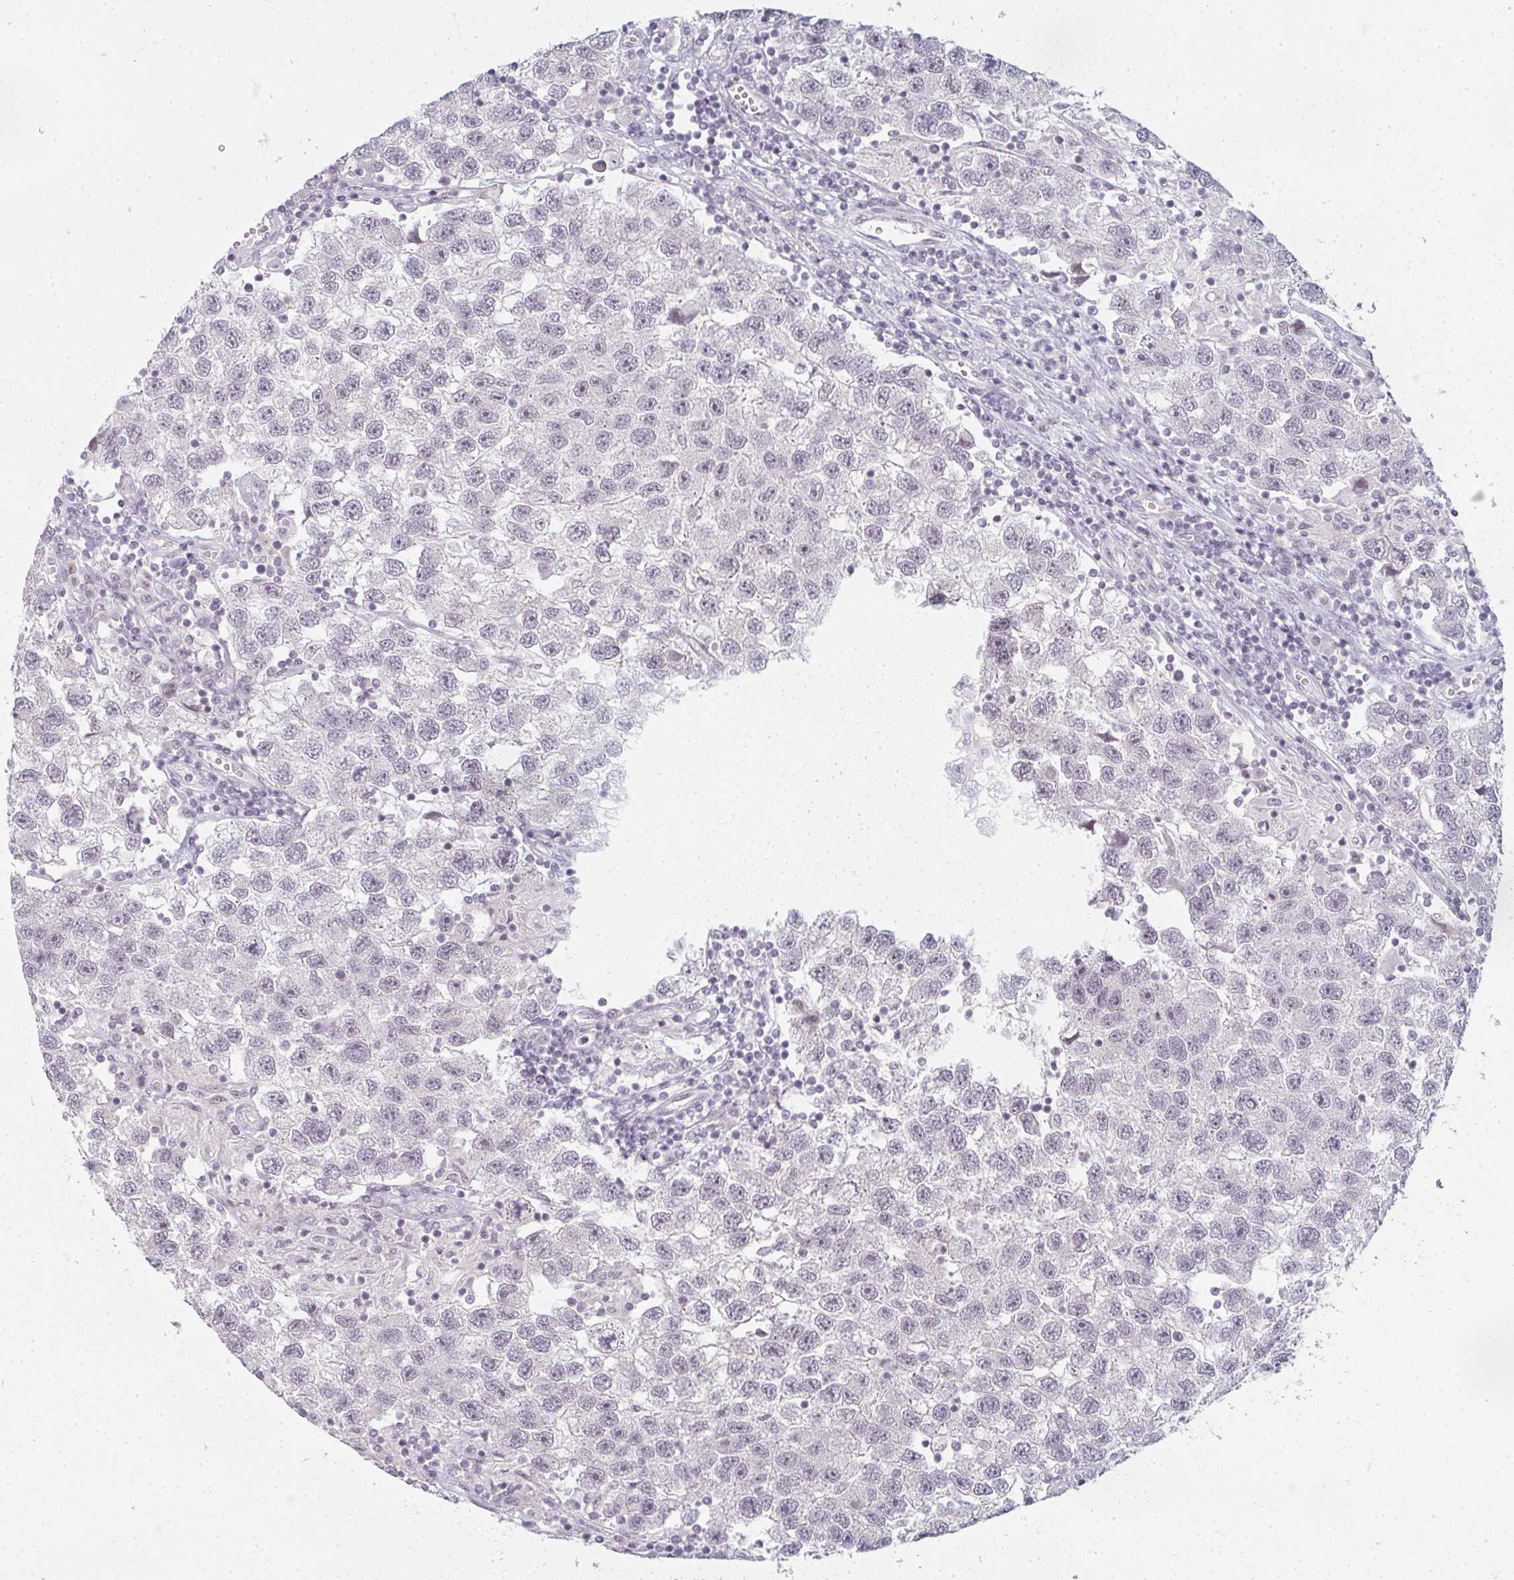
{"staining": {"intensity": "negative", "quantity": "none", "location": "none"}, "tissue": "testis cancer", "cell_type": "Tumor cells", "image_type": "cancer", "snomed": [{"axis": "morphology", "description": "Seminoma, NOS"}, {"axis": "topography", "description": "Testis"}], "caption": "This is a micrograph of immunohistochemistry (IHC) staining of testis cancer (seminoma), which shows no staining in tumor cells.", "gene": "RBBP6", "patient": {"sex": "male", "age": 26}}